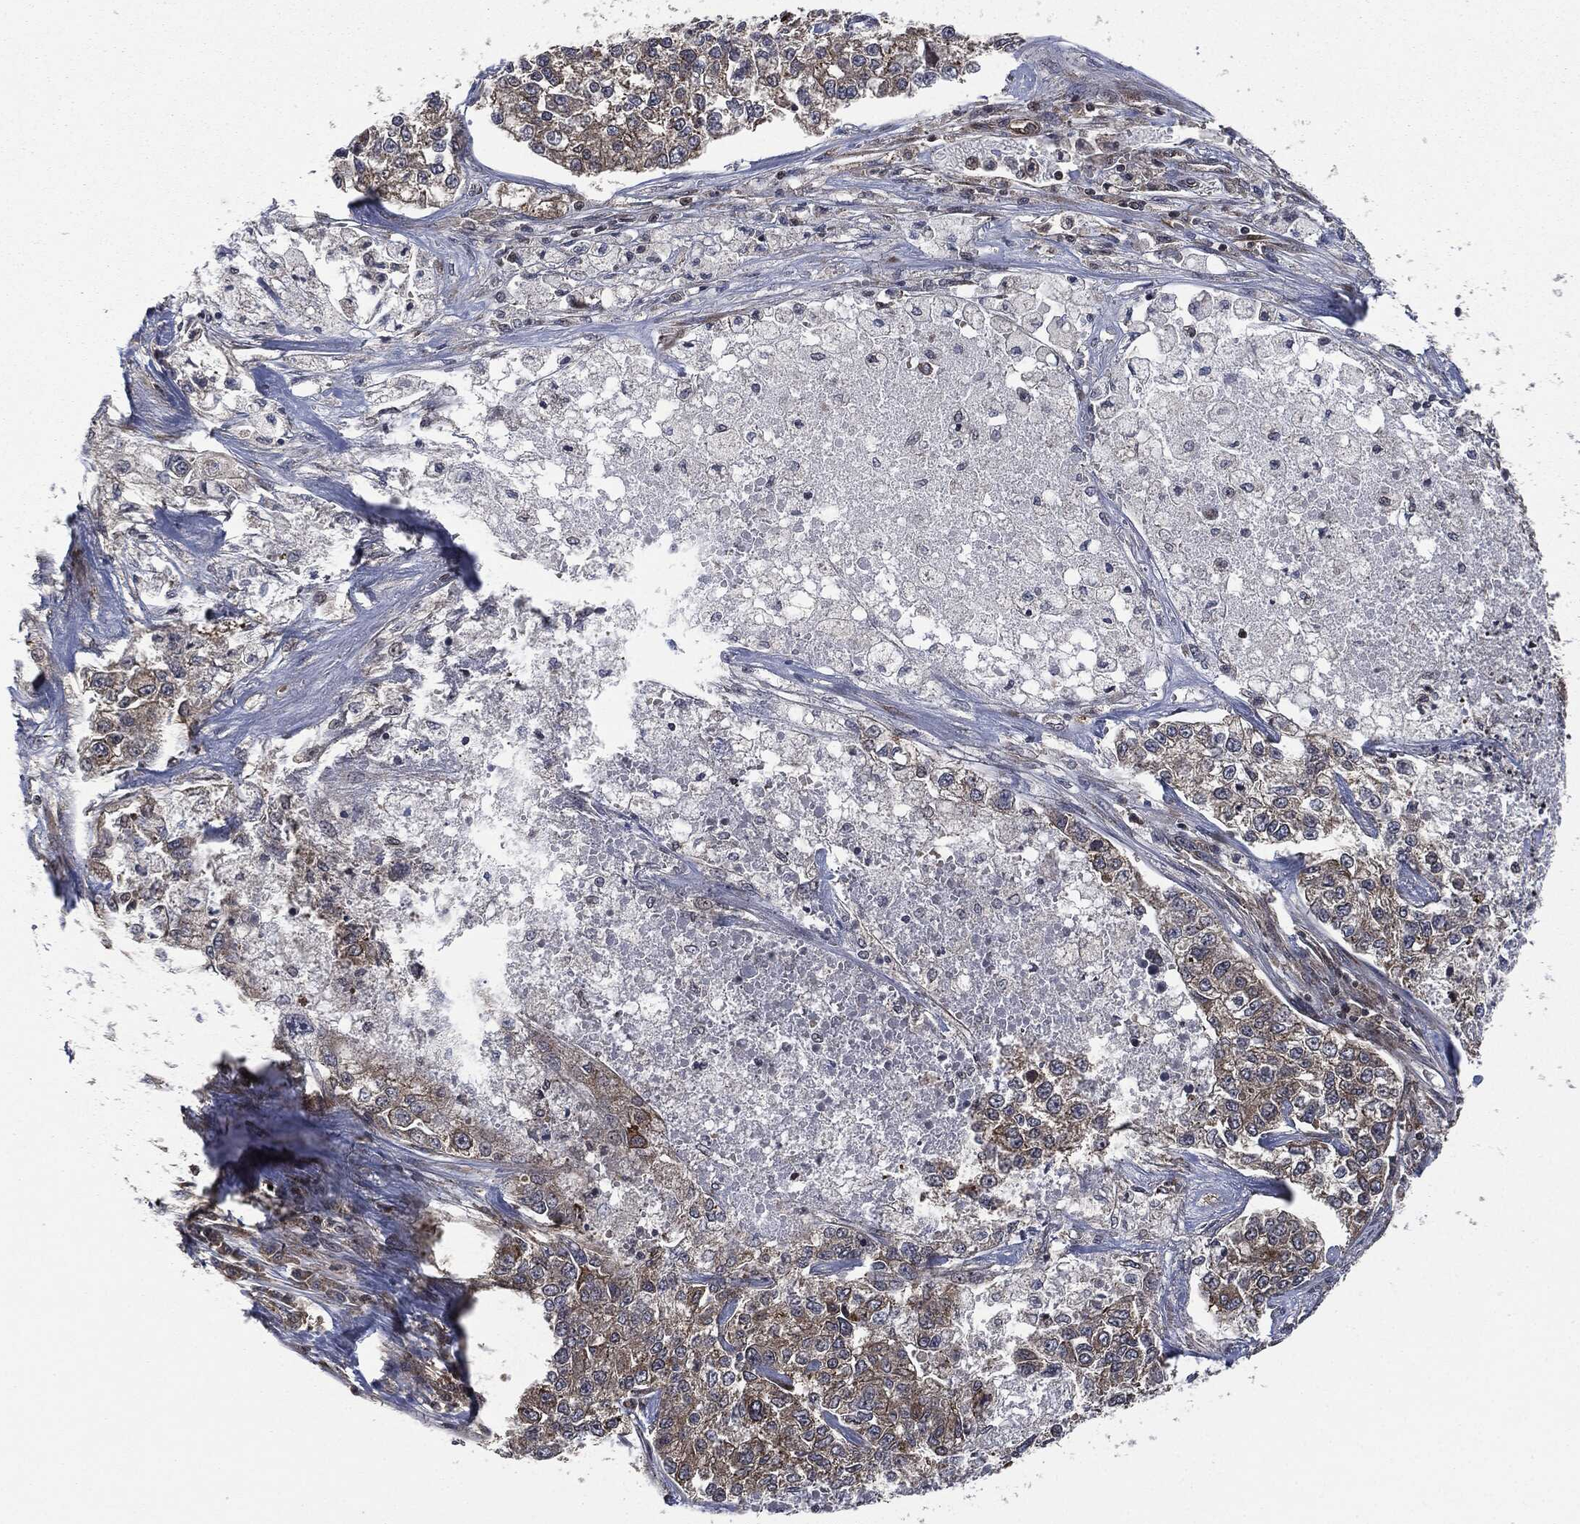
{"staining": {"intensity": "moderate", "quantity": "<25%", "location": "cytoplasmic/membranous"}, "tissue": "lung cancer", "cell_type": "Tumor cells", "image_type": "cancer", "snomed": [{"axis": "morphology", "description": "Adenocarcinoma, NOS"}, {"axis": "topography", "description": "Lung"}], "caption": "Adenocarcinoma (lung) stained with a protein marker demonstrates moderate staining in tumor cells.", "gene": "HRAS", "patient": {"sex": "male", "age": 49}}